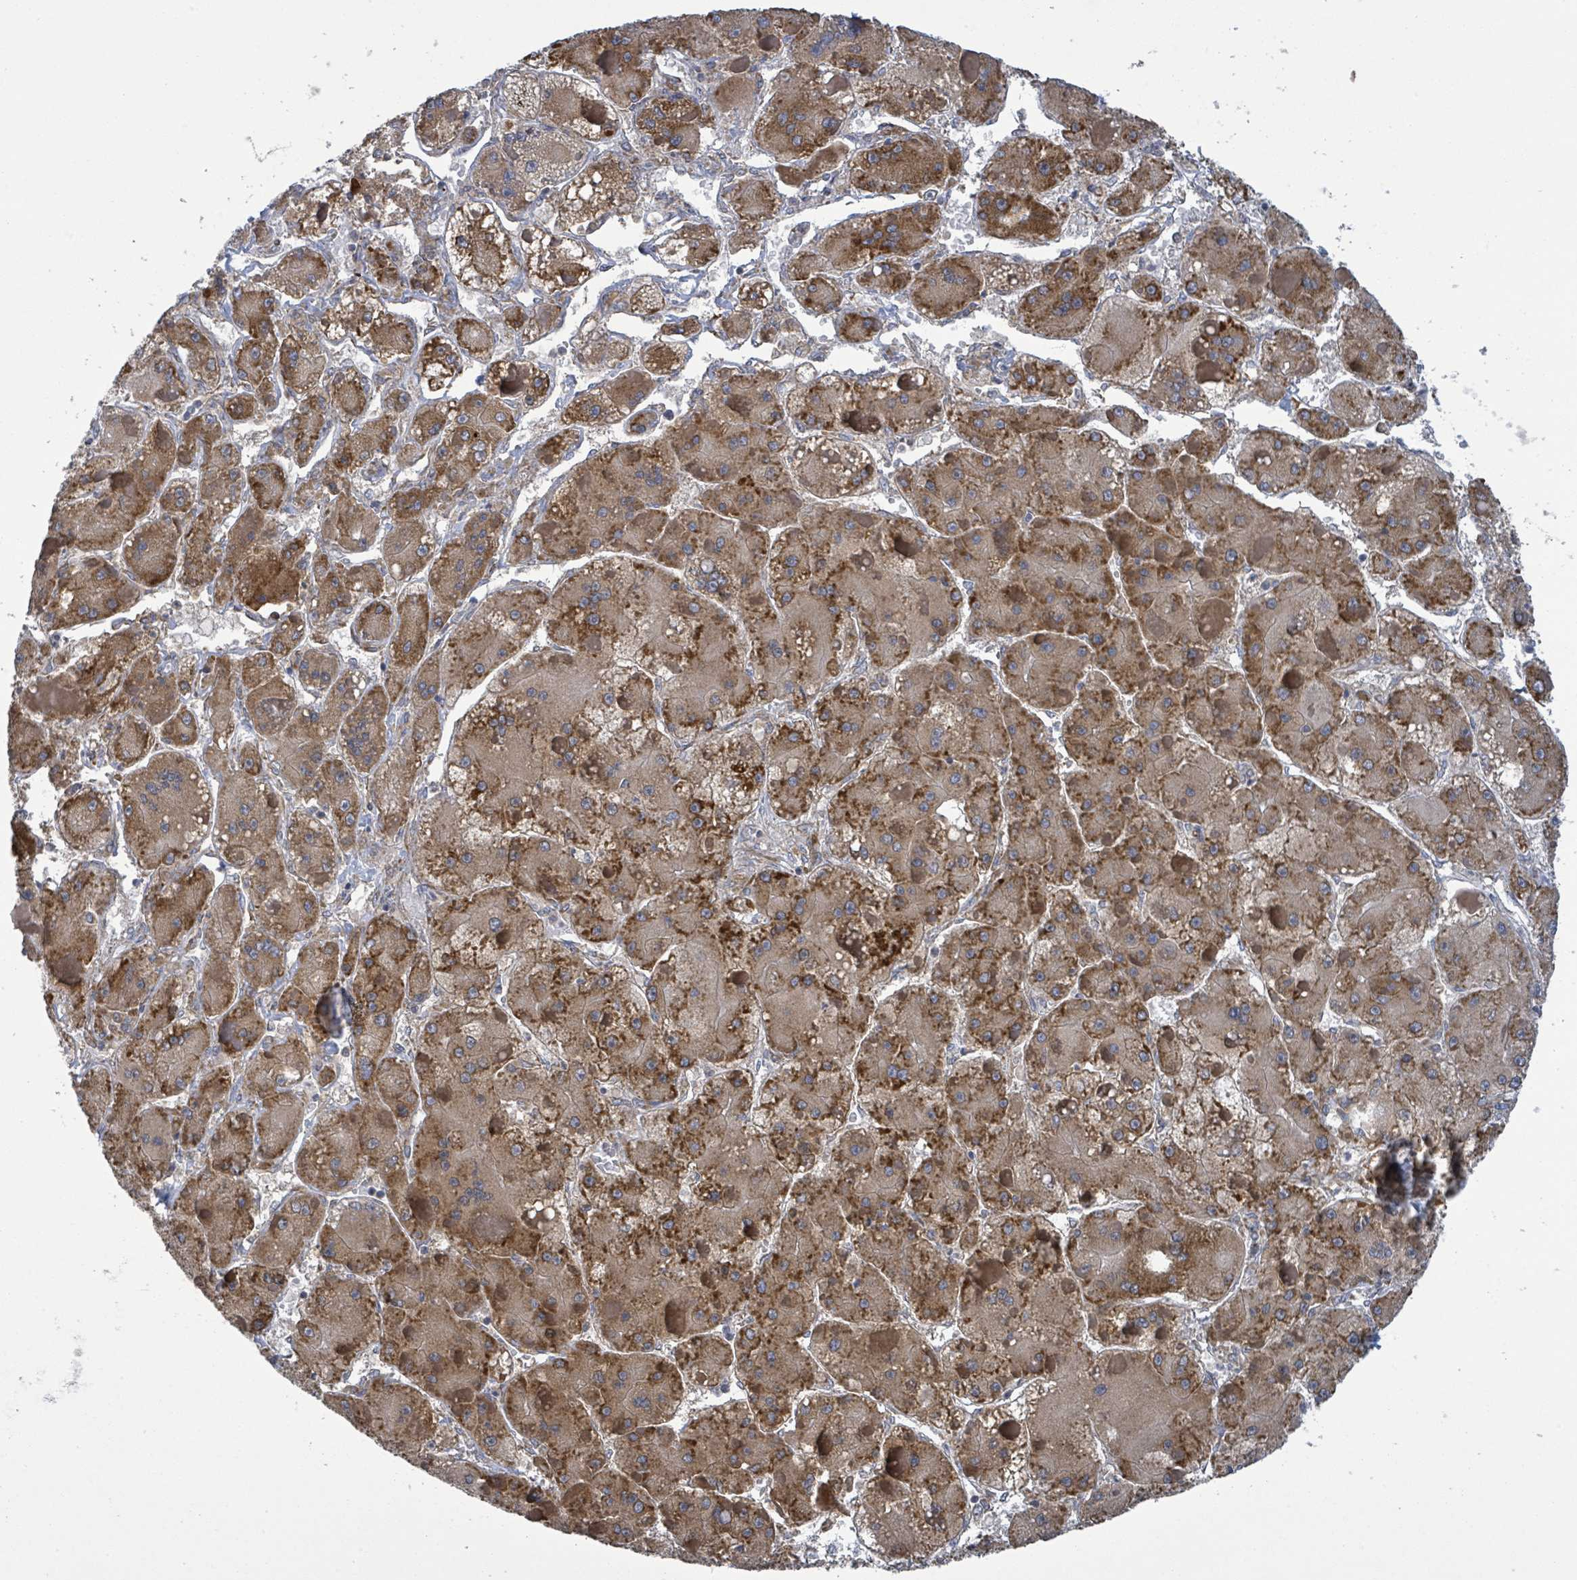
{"staining": {"intensity": "moderate", "quantity": ">75%", "location": "cytoplasmic/membranous"}, "tissue": "liver cancer", "cell_type": "Tumor cells", "image_type": "cancer", "snomed": [{"axis": "morphology", "description": "Carcinoma, Hepatocellular, NOS"}, {"axis": "topography", "description": "Liver"}], "caption": "Moderate cytoplasmic/membranous expression for a protein is appreciated in approximately >75% of tumor cells of hepatocellular carcinoma (liver) using IHC.", "gene": "NOMO1", "patient": {"sex": "female", "age": 73}}